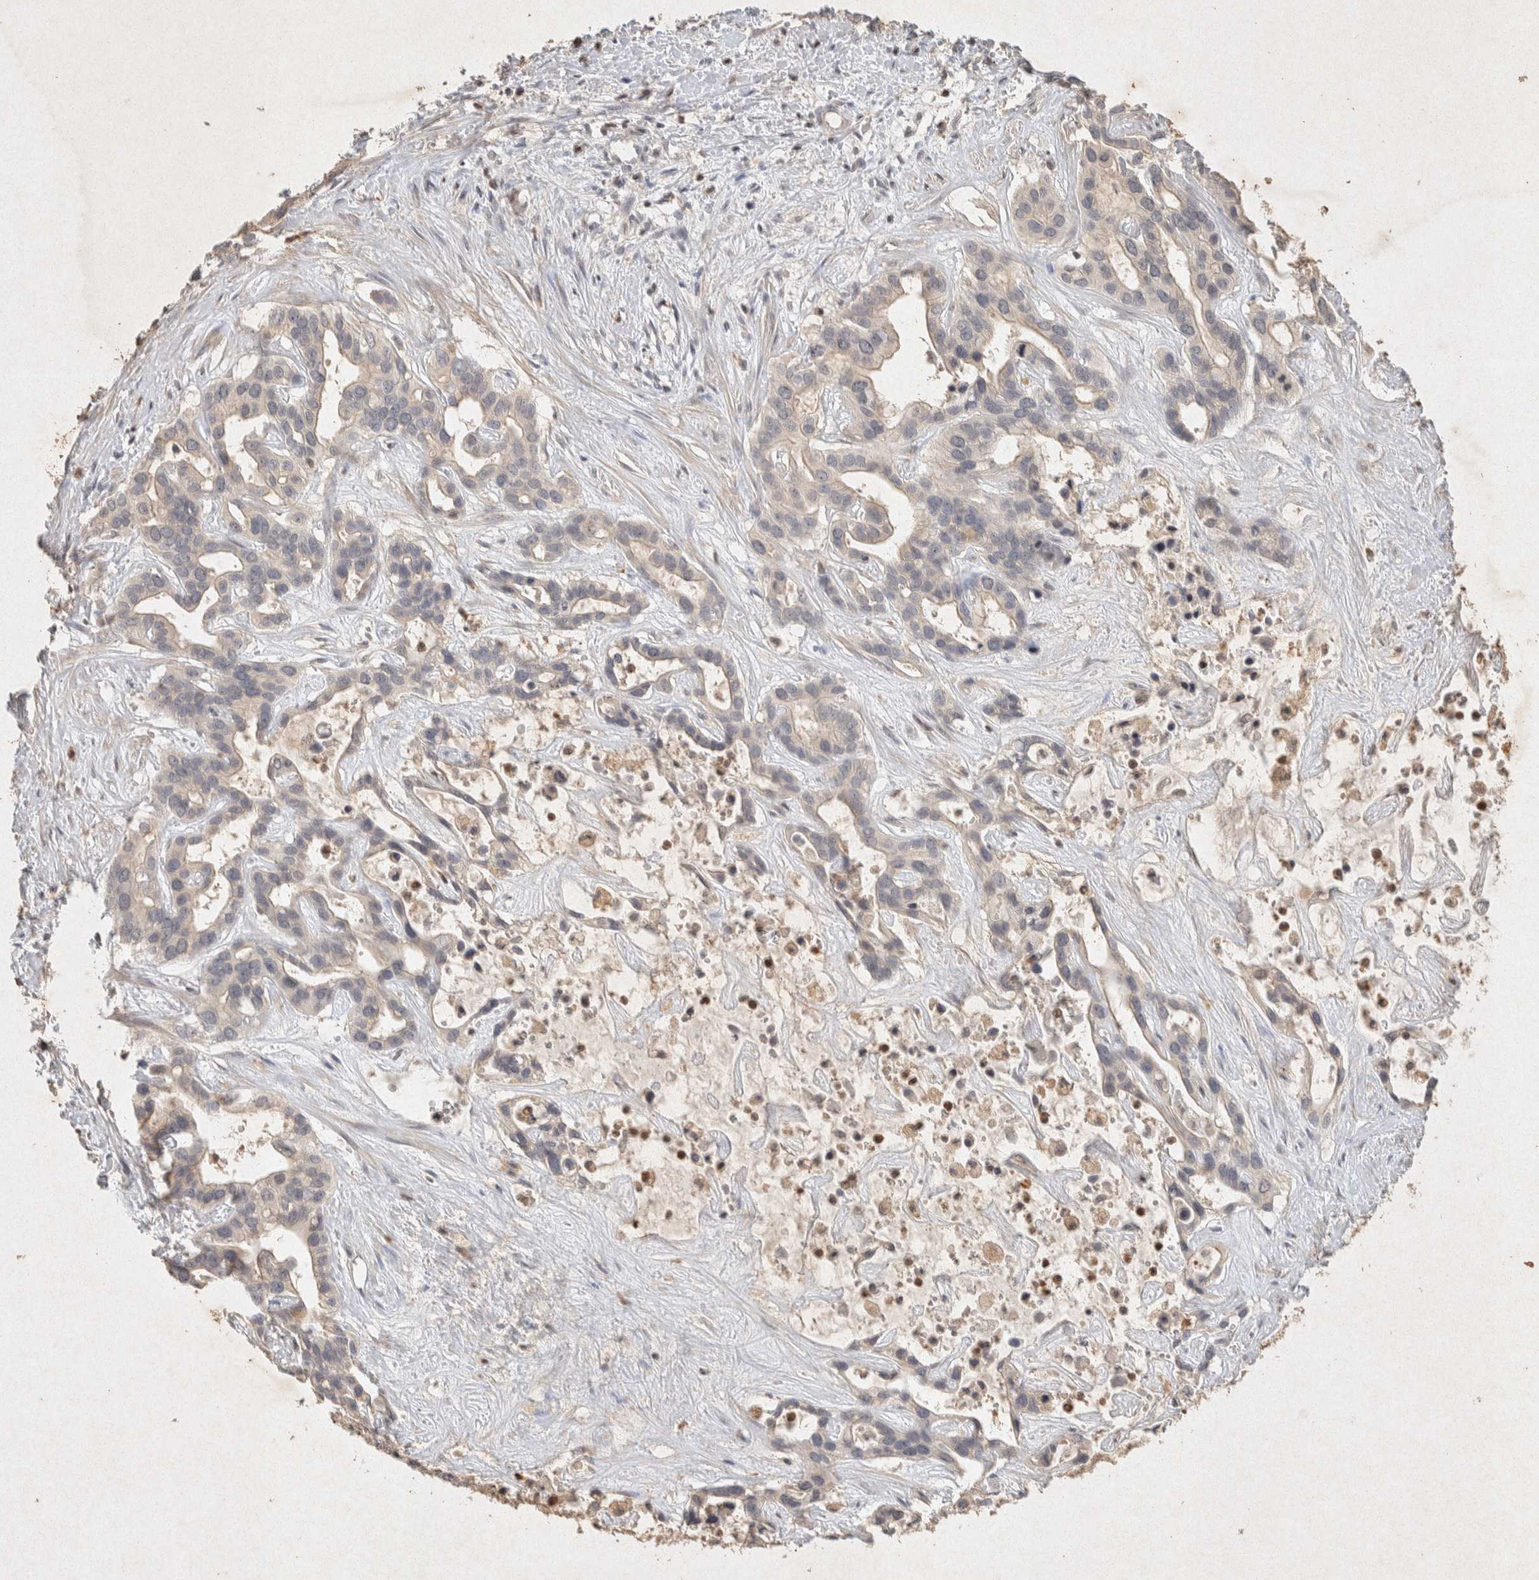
{"staining": {"intensity": "weak", "quantity": "<25%", "location": "cytoplasmic/membranous"}, "tissue": "liver cancer", "cell_type": "Tumor cells", "image_type": "cancer", "snomed": [{"axis": "morphology", "description": "Cholangiocarcinoma"}, {"axis": "topography", "description": "Liver"}], "caption": "Human liver cancer (cholangiocarcinoma) stained for a protein using immunohistochemistry reveals no expression in tumor cells.", "gene": "RAC2", "patient": {"sex": "female", "age": 65}}